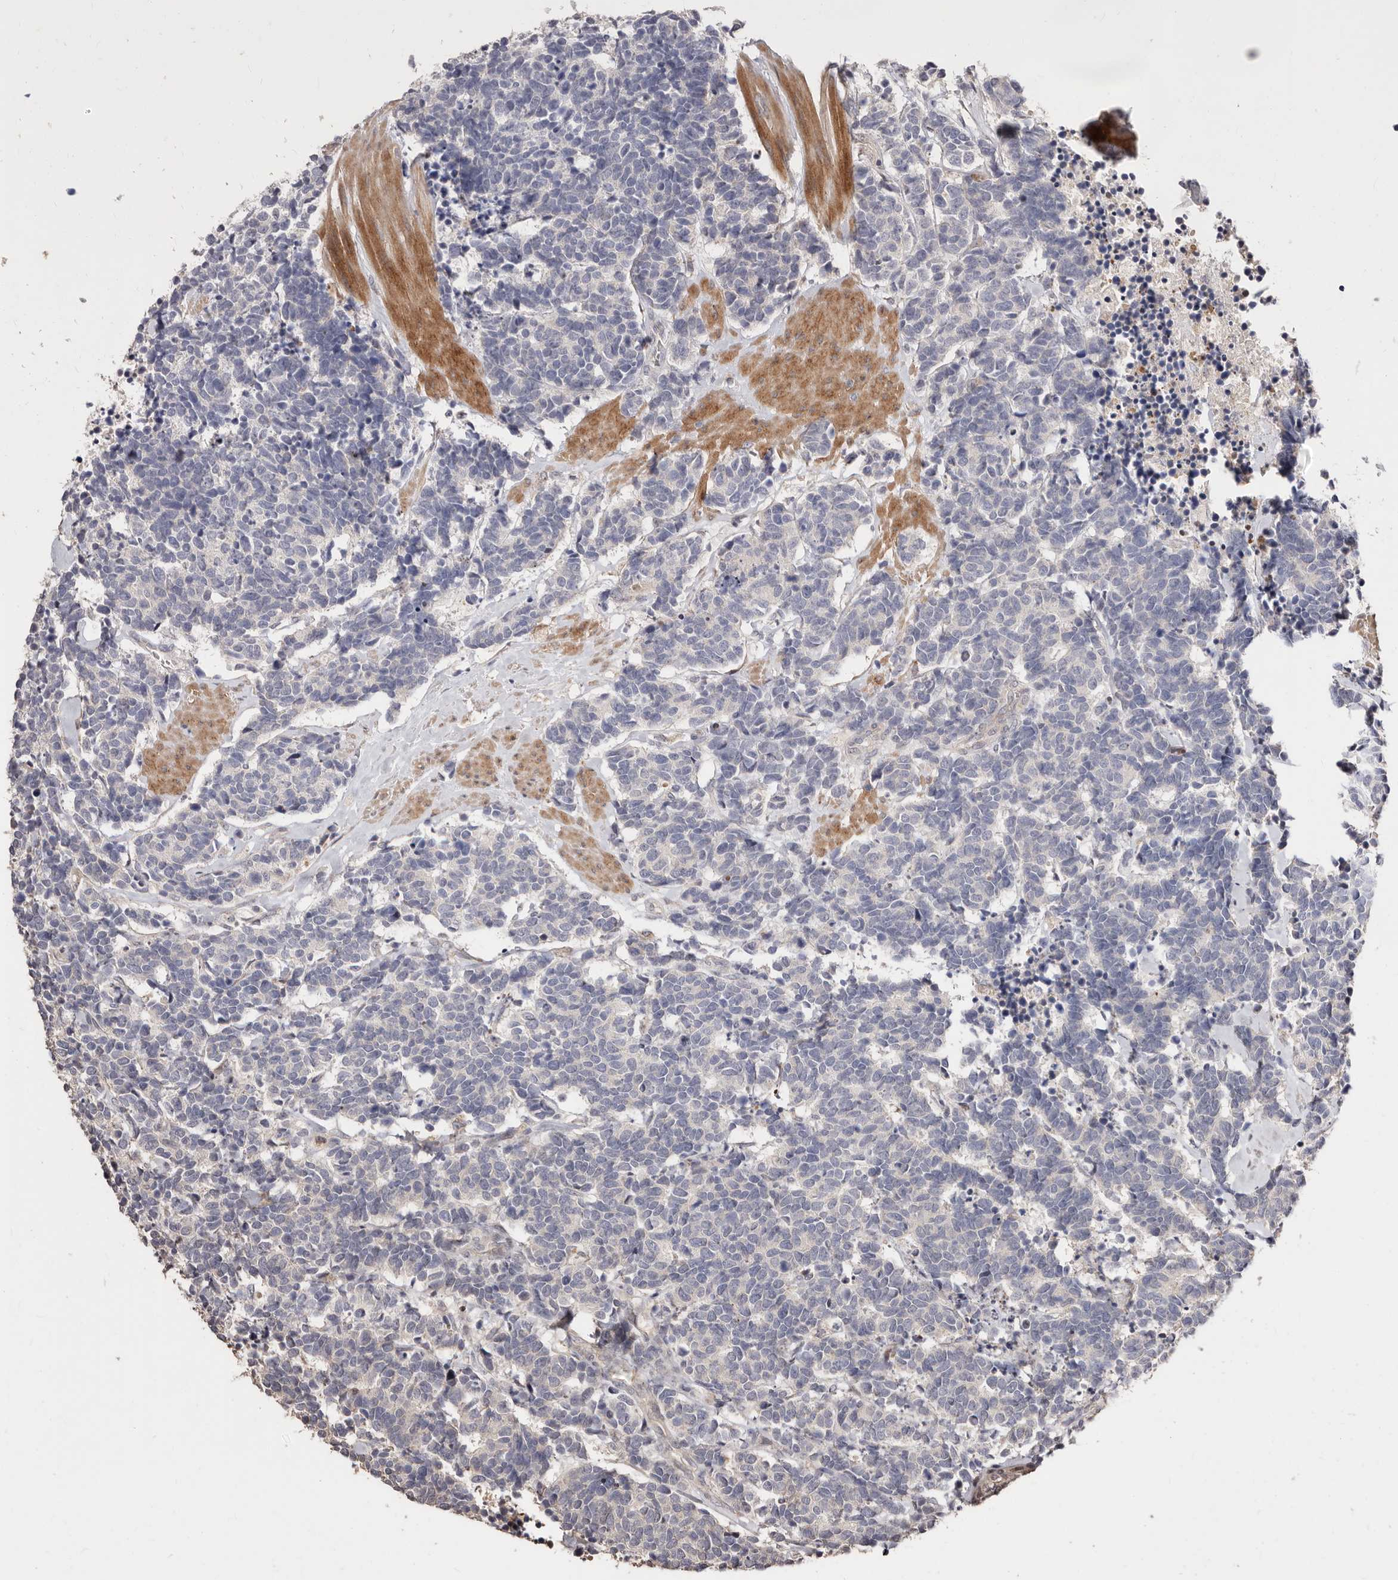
{"staining": {"intensity": "negative", "quantity": "none", "location": "none"}, "tissue": "carcinoid", "cell_type": "Tumor cells", "image_type": "cancer", "snomed": [{"axis": "morphology", "description": "Carcinoma, NOS"}, {"axis": "morphology", "description": "Carcinoid, malignant, NOS"}, {"axis": "topography", "description": "Urinary bladder"}], "caption": "Immunohistochemical staining of carcinoid exhibits no significant expression in tumor cells. (Immunohistochemistry, brightfield microscopy, high magnification).", "gene": "APOL6", "patient": {"sex": "male", "age": 57}}